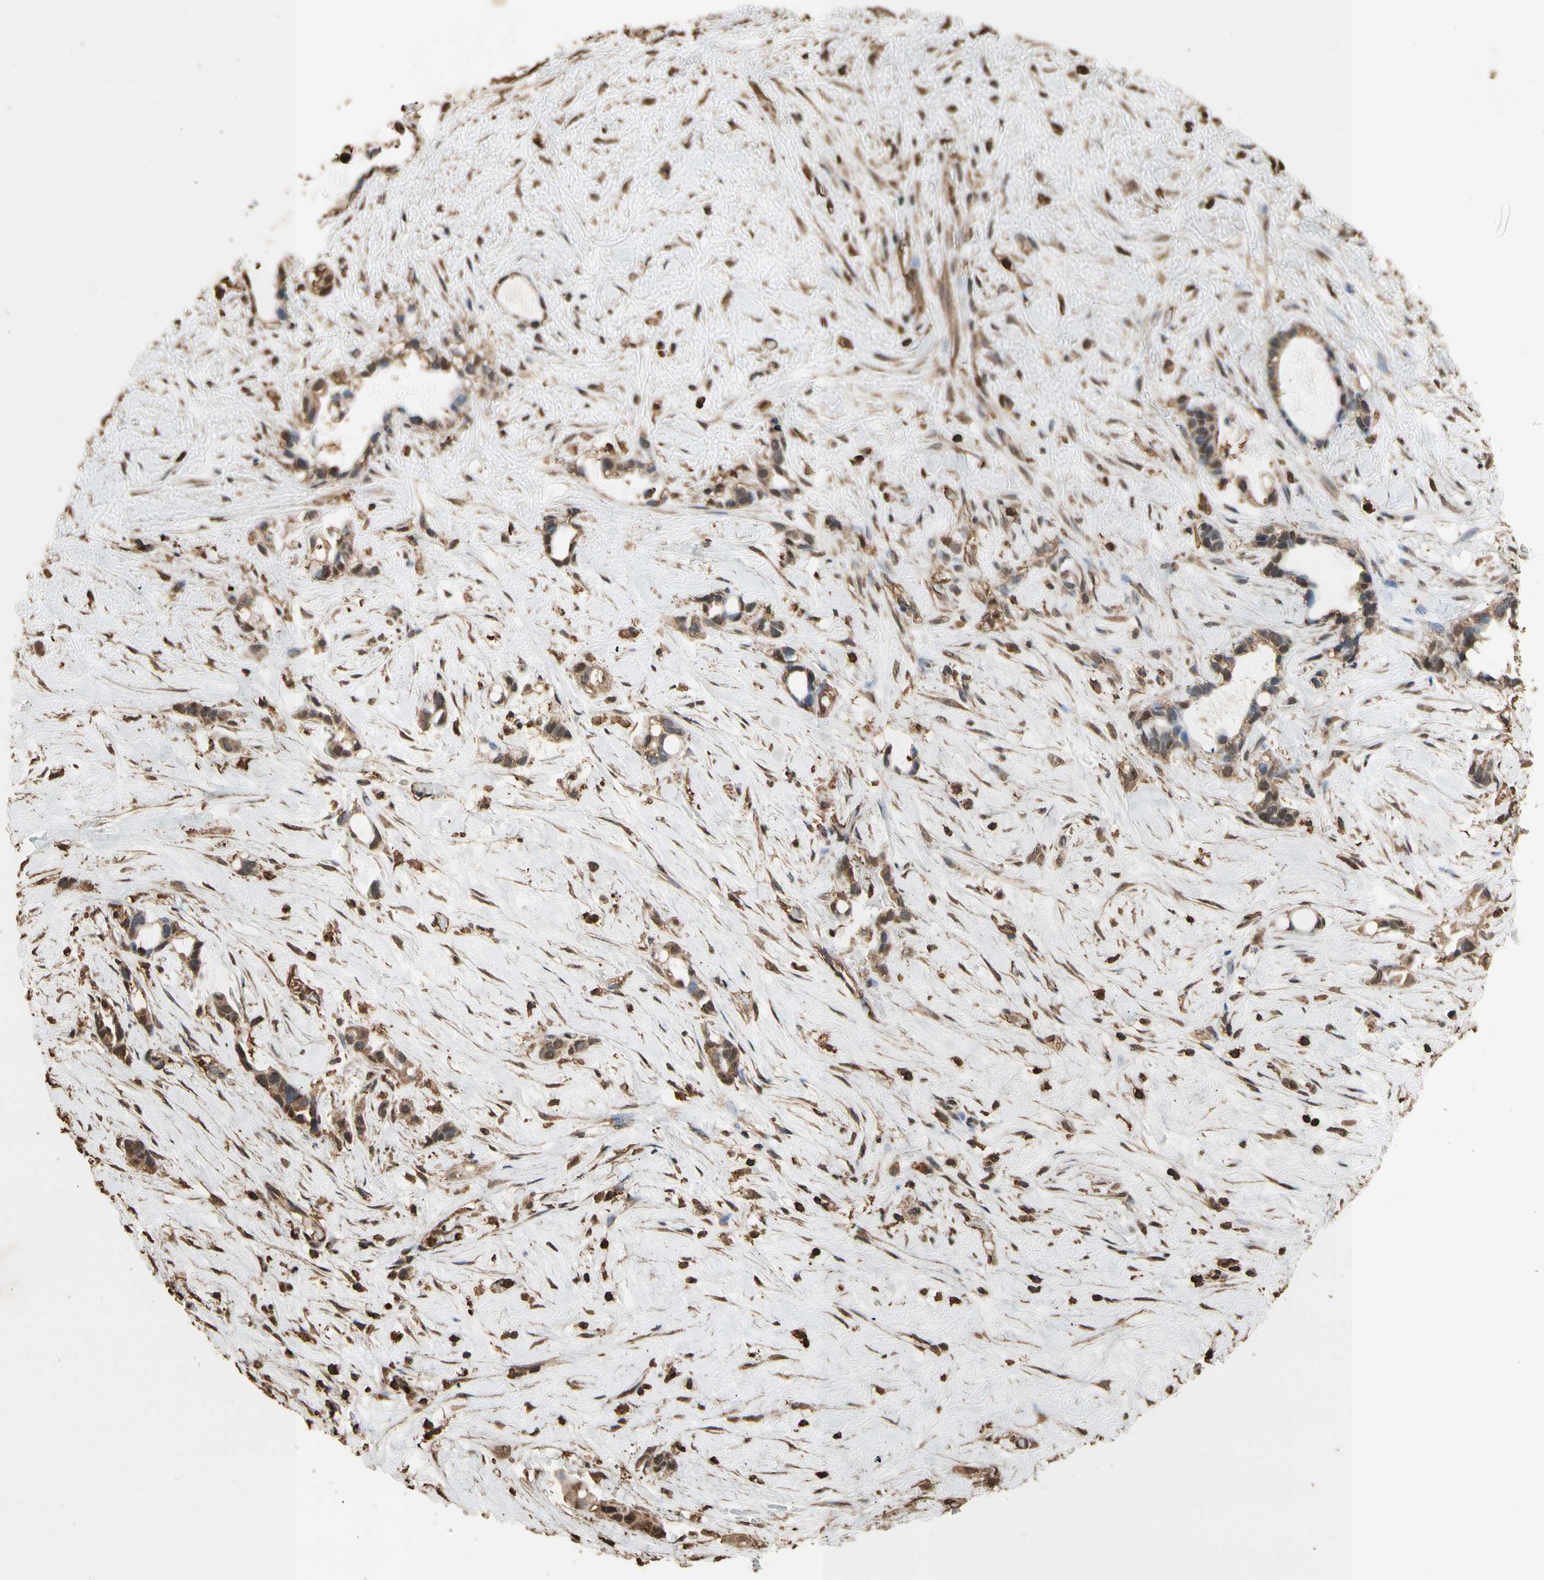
{"staining": {"intensity": "moderate", "quantity": ">75%", "location": "cytoplasmic/membranous,nuclear"}, "tissue": "liver cancer", "cell_type": "Tumor cells", "image_type": "cancer", "snomed": [{"axis": "morphology", "description": "Cholangiocarcinoma"}, {"axis": "topography", "description": "Liver"}], "caption": "Cholangiocarcinoma (liver) stained for a protein reveals moderate cytoplasmic/membranous and nuclear positivity in tumor cells.", "gene": "TNFSF13B", "patient": {"sex": "female", "age": 65}}